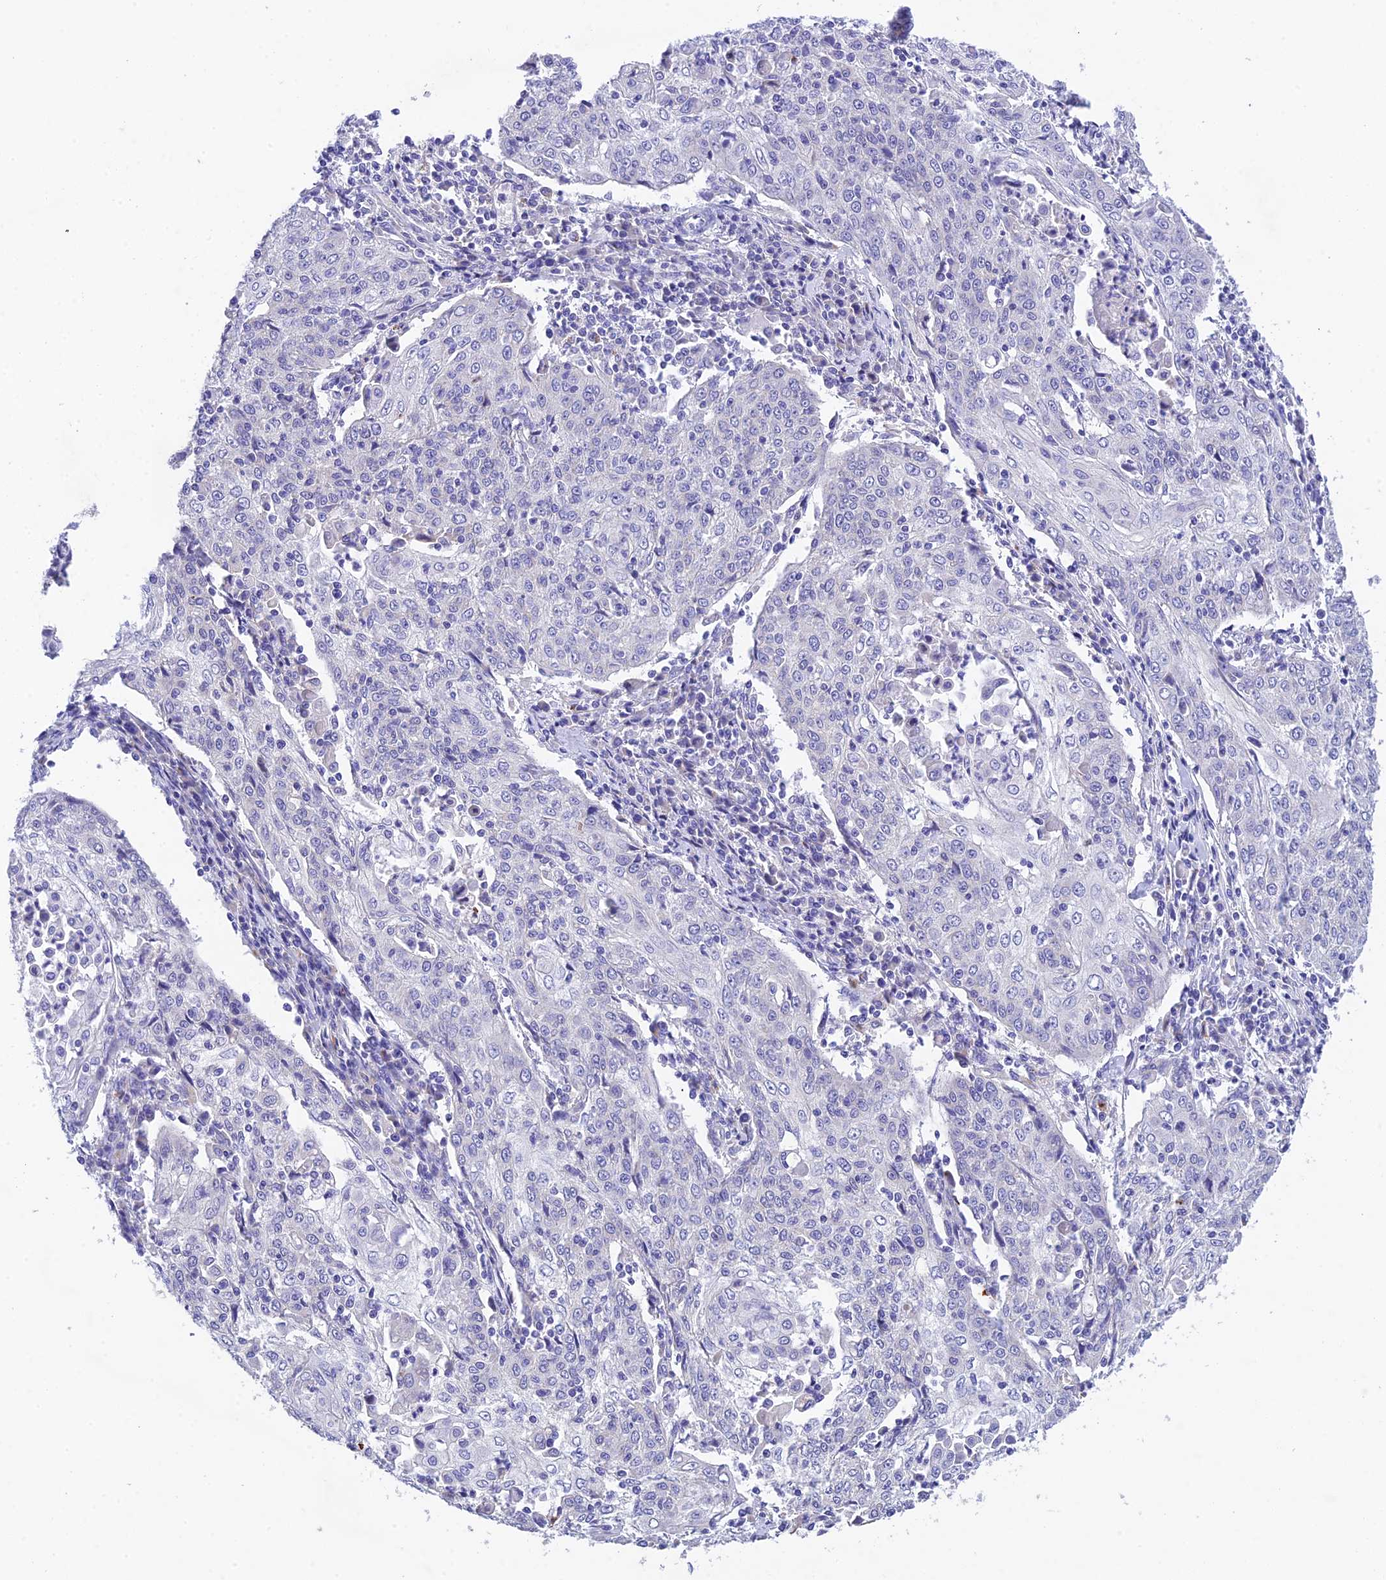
{"staining": {"intensity": "negative", "quantity": "none", "location": "none"}, "tissue": "cervical cancer", "cell_type": "Tumor cells", "image_type": "cancer", "snomed": [{"axis": "morphology", "description": "Squamous cell carcinoma, NOS"}, {"axis": "topography", "description": "Cervix"}], "caption": "An IHC histopathology image of cervical cancer (squamous cell carcinoma) is shown. There is no staining in tumor cells of cervical cancer (squamous cell carcinoma).", "gene": "MS4A5", "patient": {"sex": "female", "age": 48}}